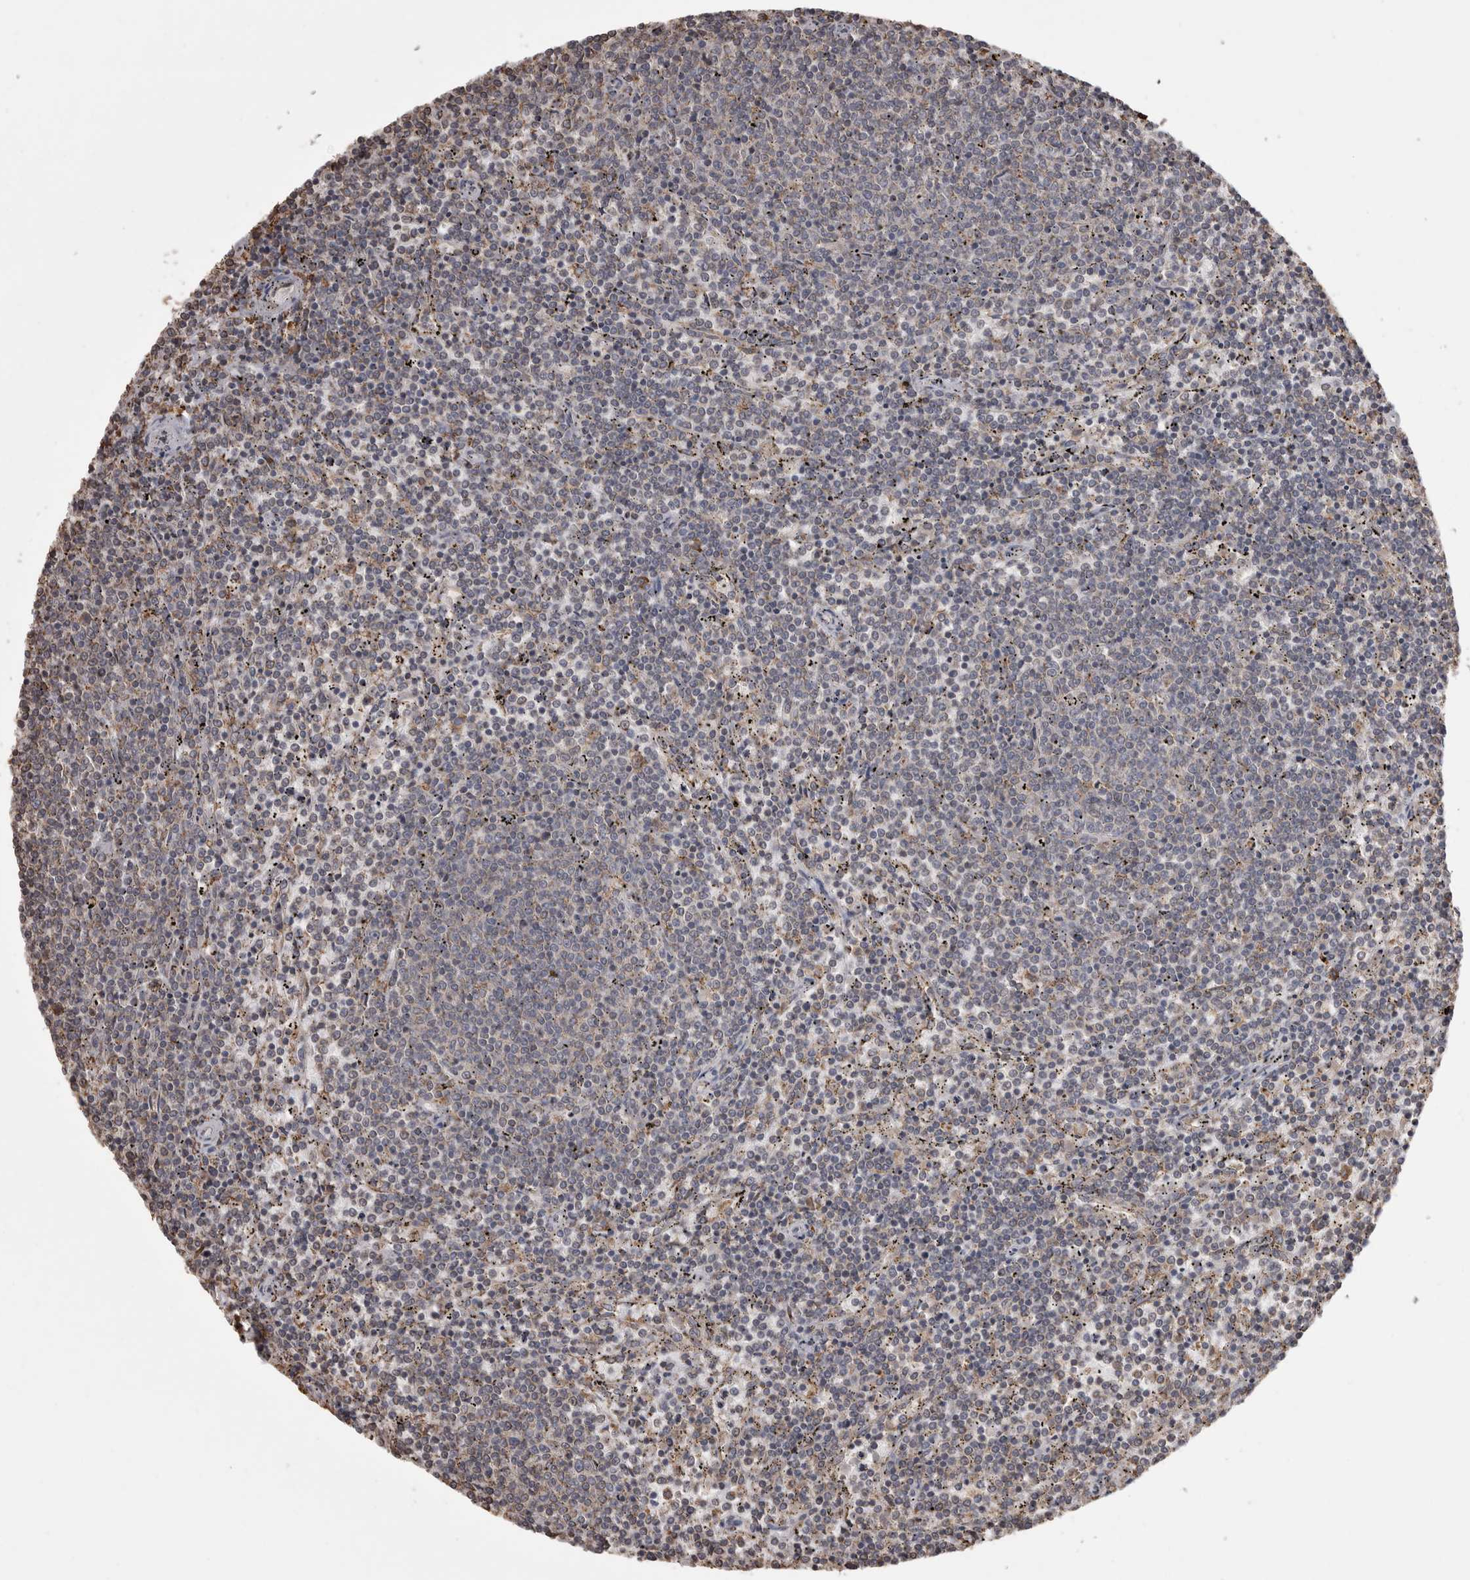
{"staining": {"intensity": "negative", "quantity": "none", "location": "none"}, "tissue": "lymphoma", "cell_type": "Tumor cells", "image_type": "cancer", "snomed": [{"axis": "morphology", "description": "Malignant lymphoma, non-Hodgkin's type, Low grade"}, {"axis": "topography", "description": "Spleen"}], "caption": "Malignant lymphoma, non-Hodgkin's type (low-grade) was stained to show a protein in brown. There is no significant positivity in tumor cells.", "gene": "PON2", "patient": {"sex": "female", "age": 50}}